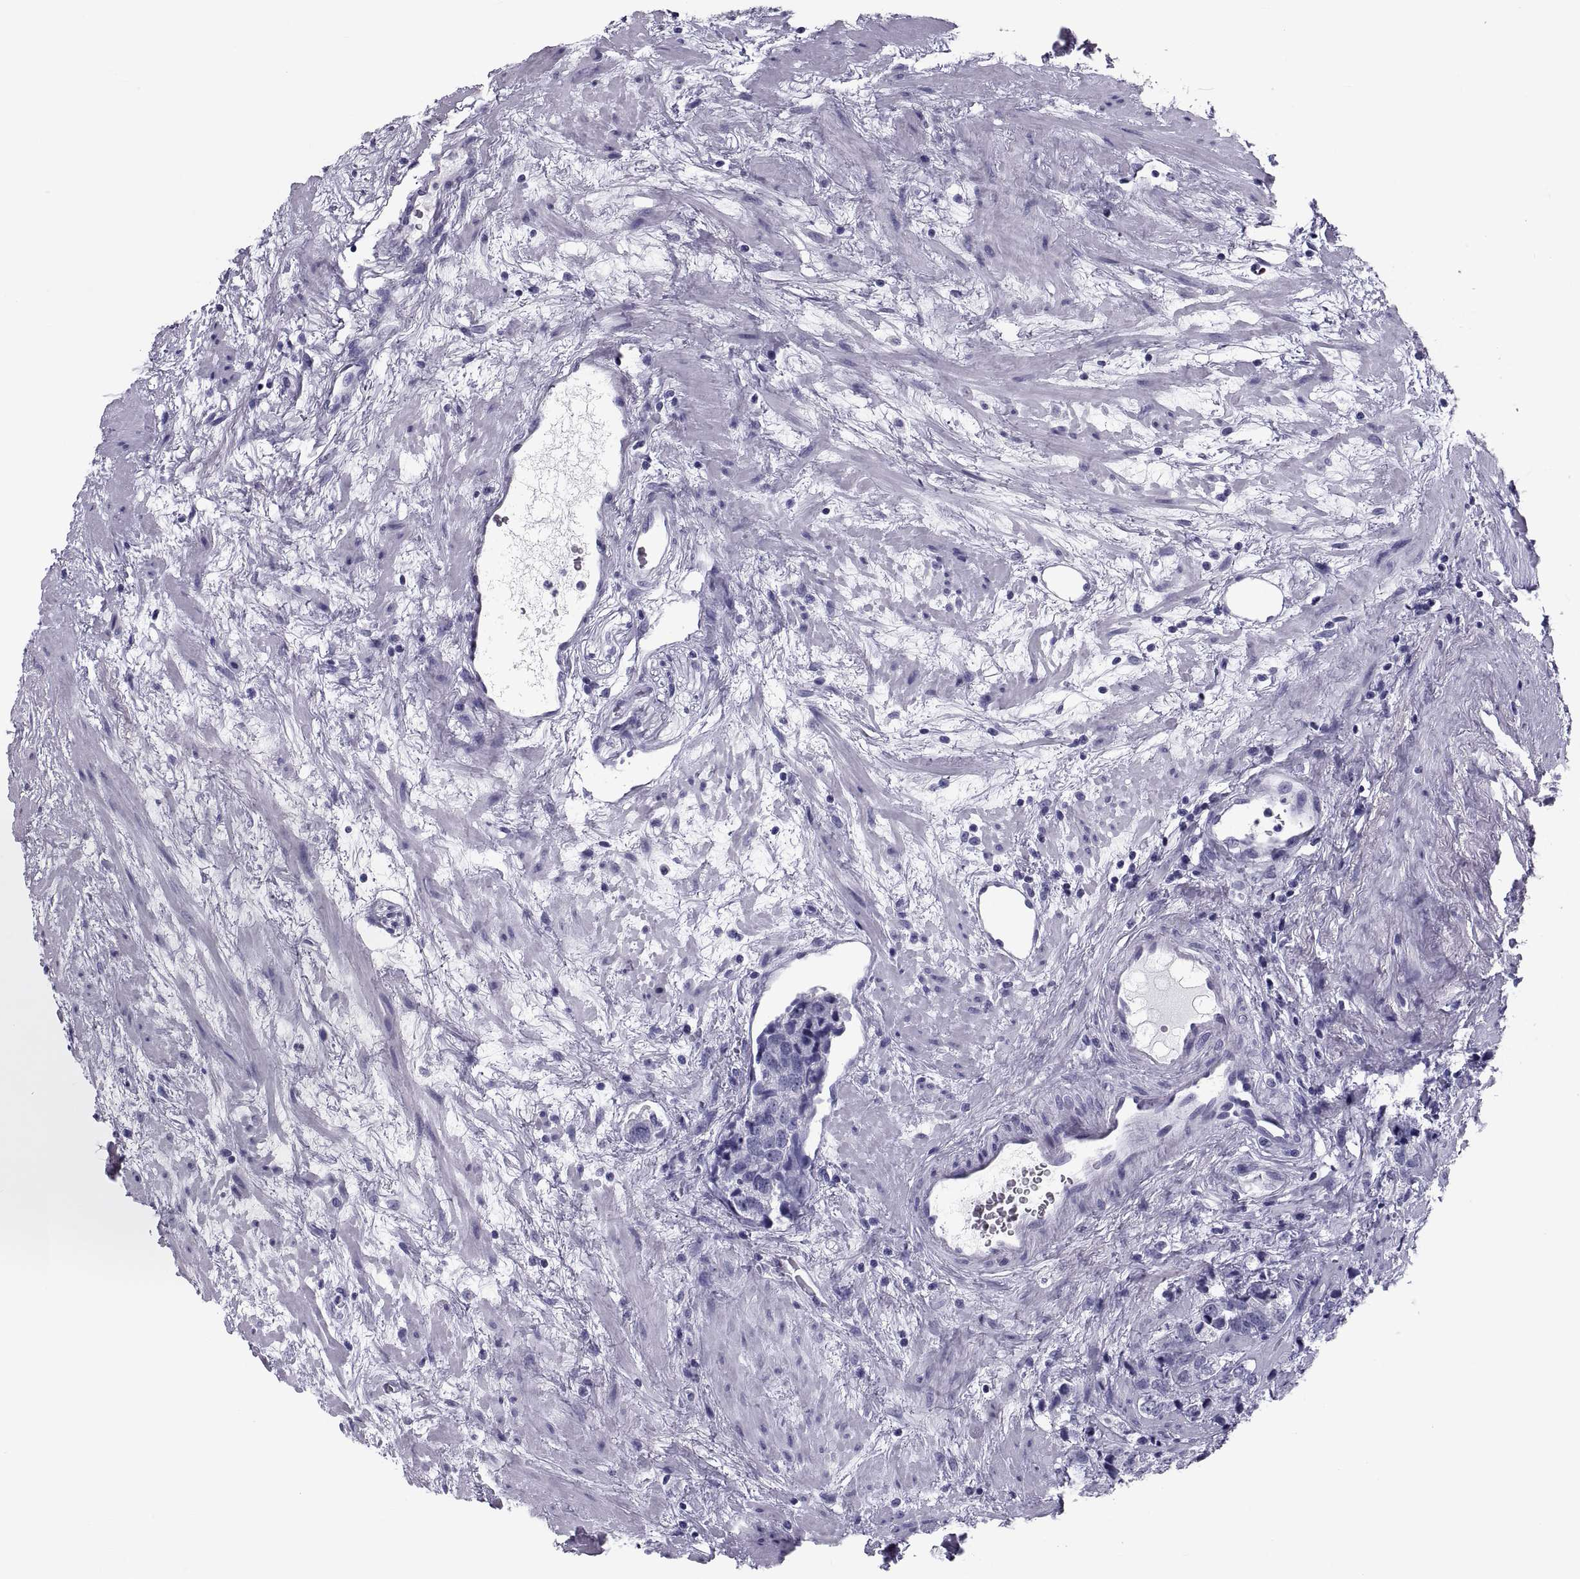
{"staining": {"intensity": "negative", "quantity": "none", "location": "none"}, "tissue": "prostate cancer", "cell_type": "Tumor cells", "image_type": "cancer", "snomed": [{"axis": "morphology", "description": "Adenocarcinoma, NOS"}, {"axis": "topography", "description": "Prostate and seminal vesicle, NOS"}], "caption": "Immunohistochemistry micrograph of prostate adenocarcinoma stained for a protein (brown), which reveals no positivity in tumor cells.", "gene": "CRISP1", "patient": {"sex": "male", "age": 63}}